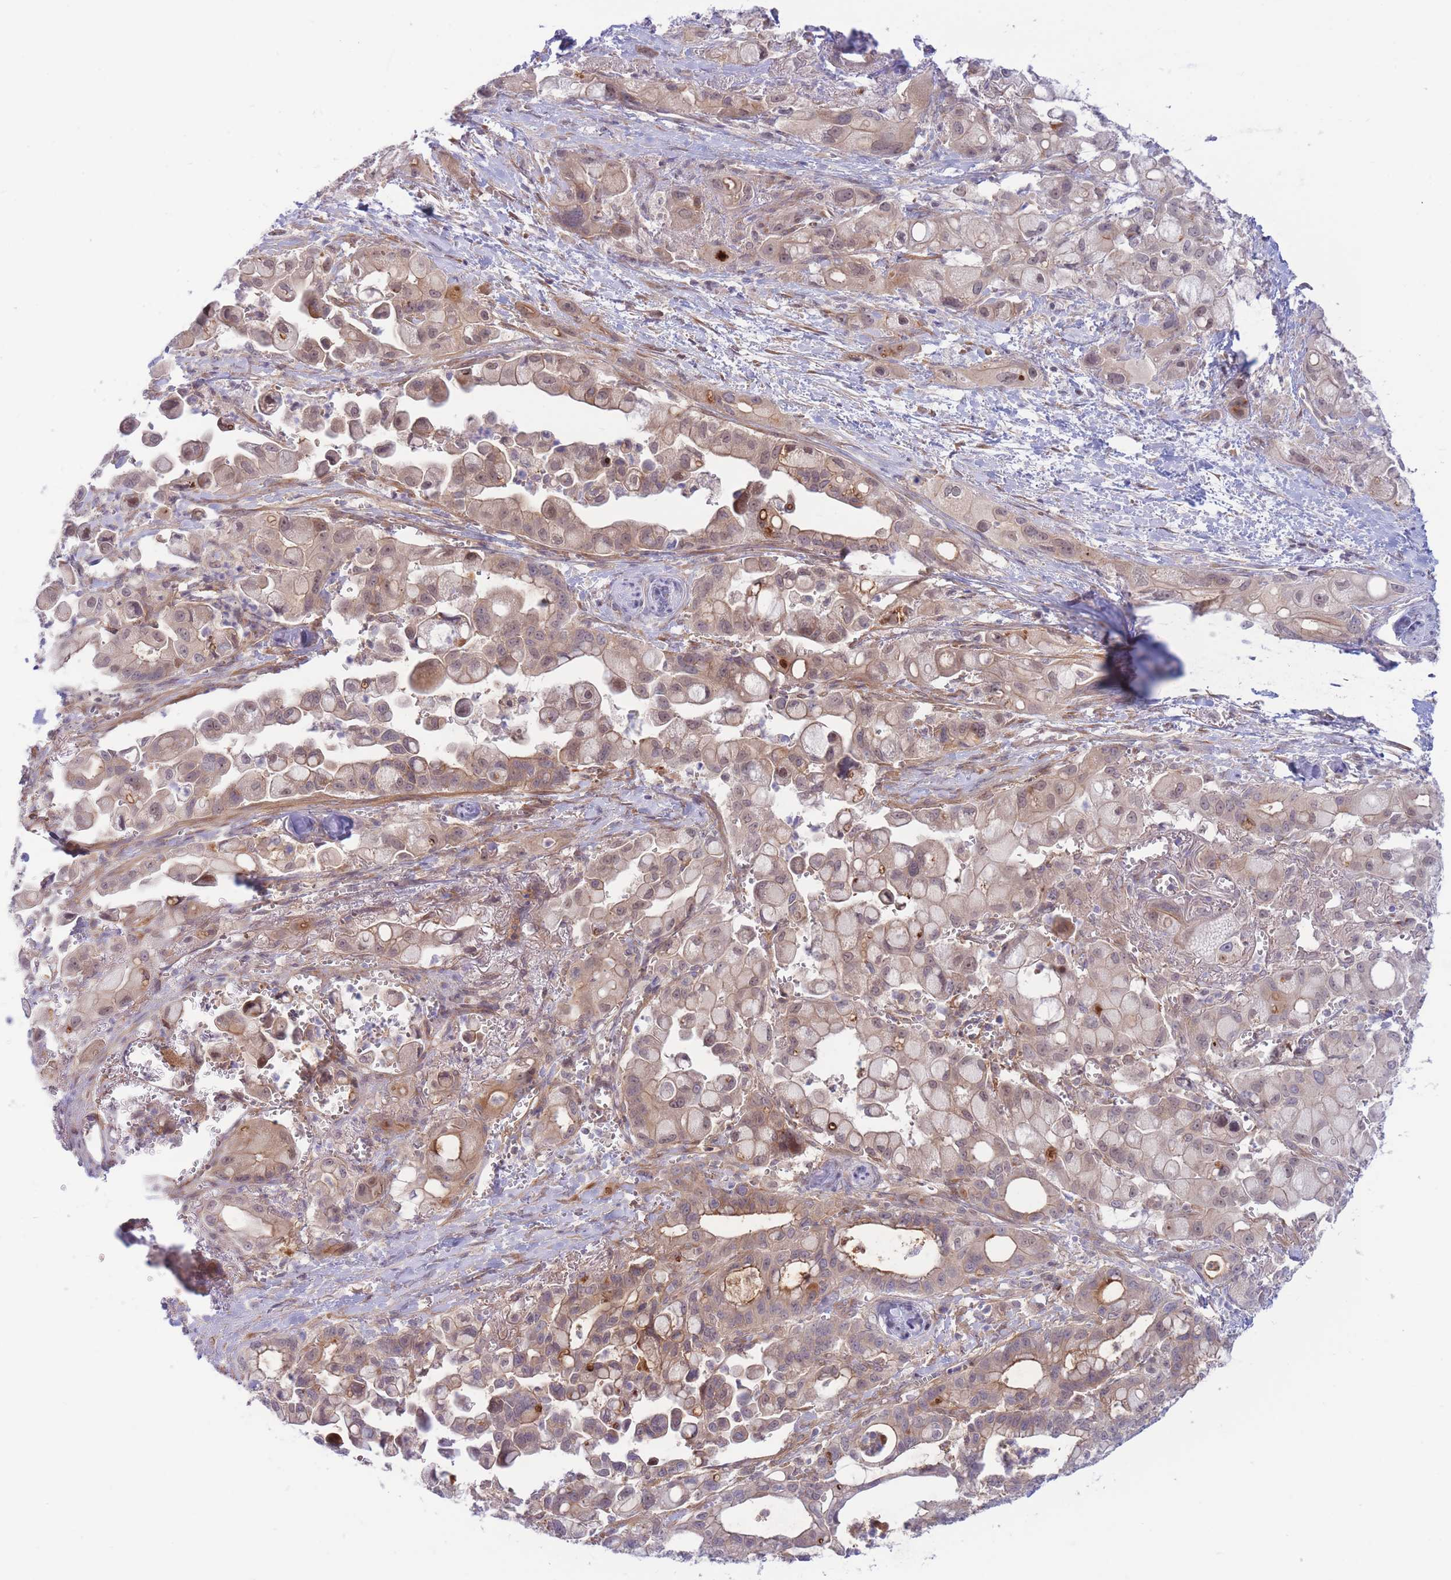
{"staining": {"intensity": "weak", "quantity": "25%-75%", "location": "cytoplasmic/membranous,nuclear"}, "tissue": "pancreatic cancer", "cell_type": "Tumor cells", "image_type": "cancer", "snomed": [{"axis": "morphology", "description": "Adenocarcinoma, NOS"}, {"axis": "topography", "description": "Pancreas"}], "caption": "Human pancreatic cancer (adenocarcinoma) stained with a protein marker exhibits weak staining in tumor cells.", "gene": "APOL4", "patient": {"sex": "male", "age": 68}}